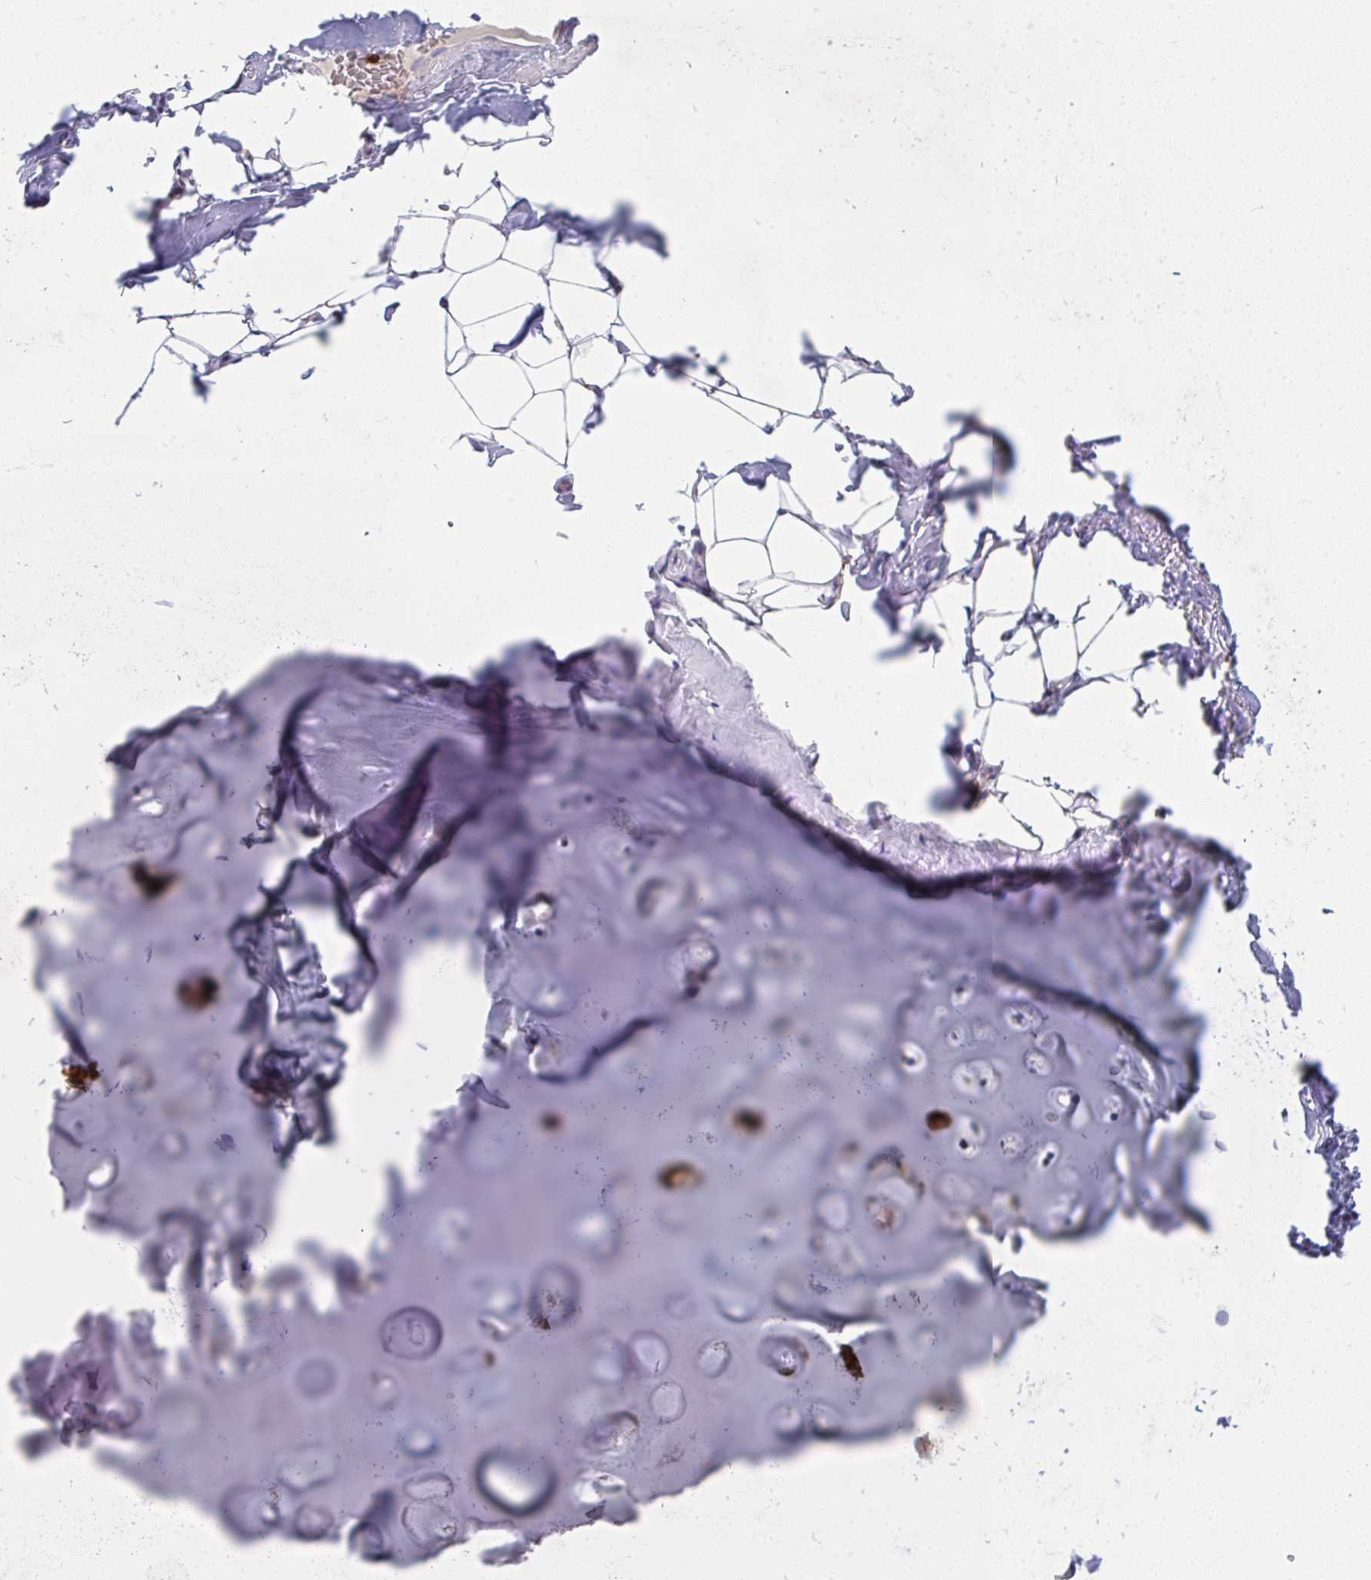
{"staining": {"intensity": "negative", "quantity": "none", "location": "none"}, "tissue": "adipose tissue", "cell_type": "Adipocytes", "image_type": "normal", "snomed": [{"axis": "morphology", "description": "Normal tissue, NOS"}, {"axis": "topography", "description": "Cartilage tissue"}, {"axis": "topography", "description": "Bronchus"}, {"axis": "topography", "description": "Peripheral nerve tissue"}], "caption": "Adipocytes are negative for protein expression in unremarkable human adipose tissue. (DAB immunohistochemistry, high magnification).", "gene": "AOC2", "patient": {"sex": "male", "age": 67}}